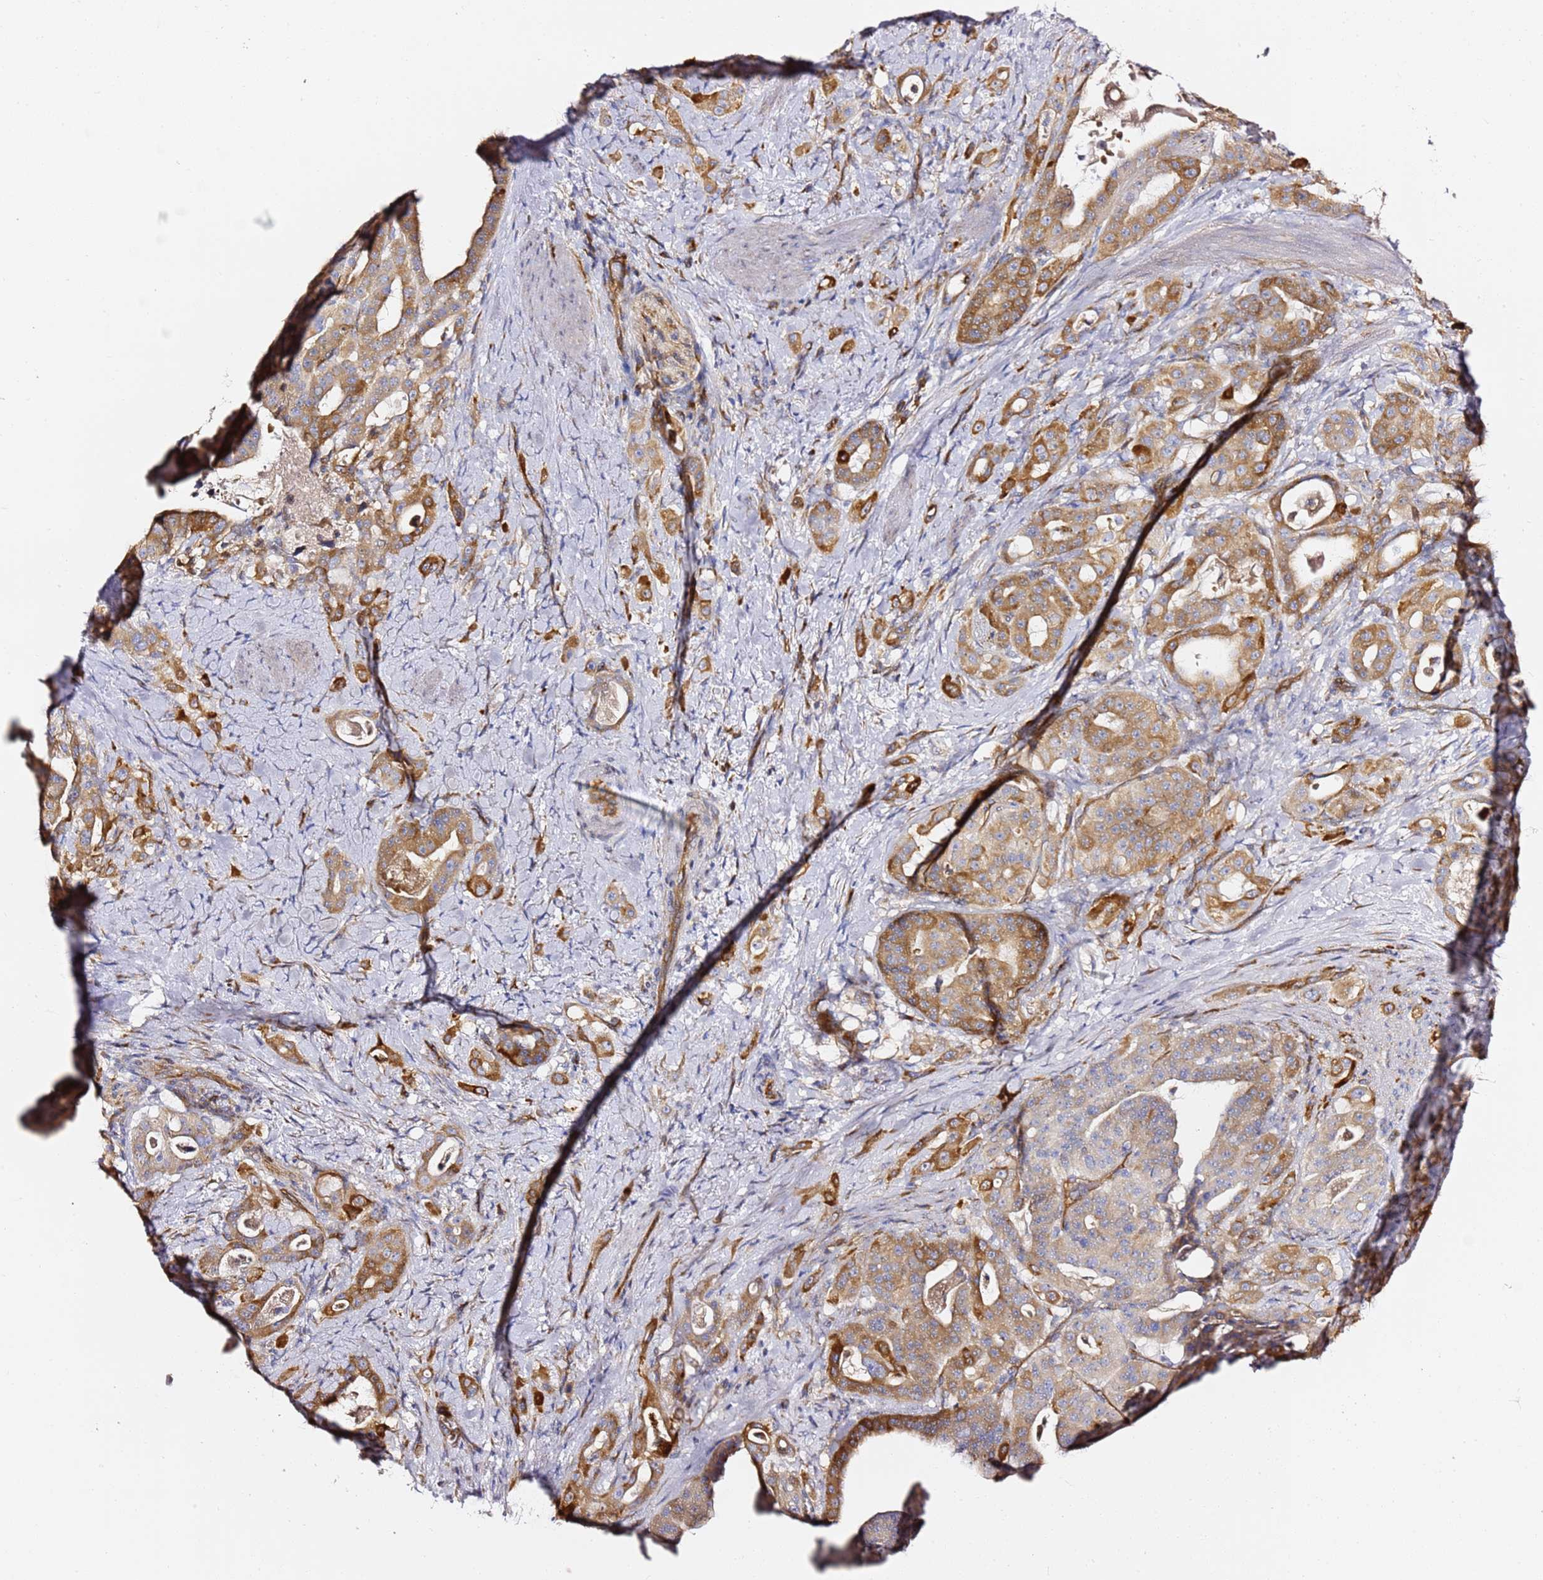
{"staining": {"intensity": "moderate", "quantity": ">75%", "location": "cytoplasmic/membranous"}, "tissue": "stomach cancer", "cell_type": "Tumor cells", "image_type": "cancer", "snomed": [{"axis": "morphology", "description": "Adenocarcinoma, NOS"}, {"axis": "topography", "description": "Stomach"}], "caption": "This micrograph demonstrates immunohistochemistry (IHC) staining of stomach cancer (adenocarcinoma), with medium moderate cytoplasmic/membranous staining in approximately >75% of tumor cells.", "gene": "KIF7", "patient": {"sex": "male", "age": 48}}